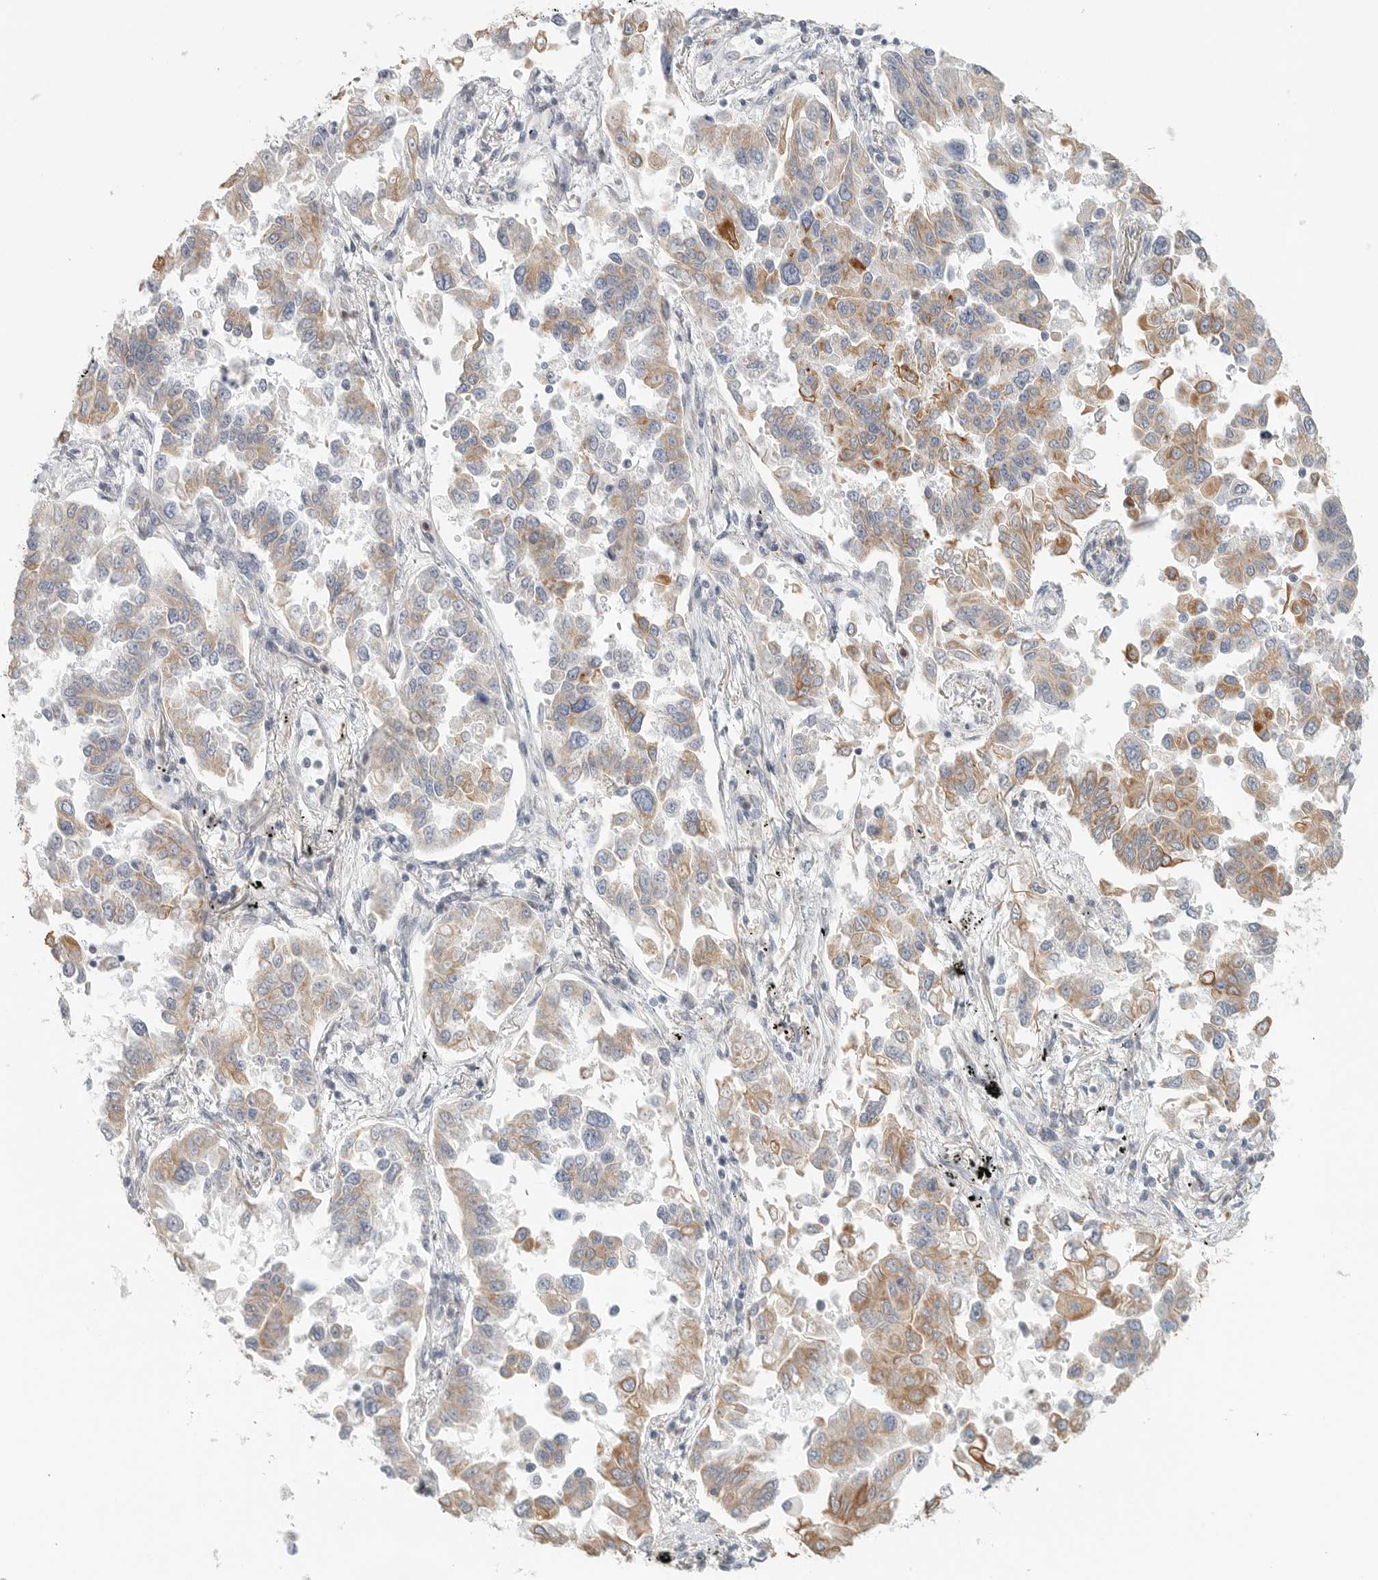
{"staining": {"intensity": "moderate", "quantity": ">75%", "location": "cytoplasmic/membranous"}, "tissue": "lung cancer", "cell_type": "Tumor cells", "image_type": "cancer", "snomed": [{"axis": "morphology", "description": "Adenocarcinoma, NOS"}, {"axis": "topography", "description": "Lung"}], "caption": "Adenocarcinoma (lung) stained for a protein shows moderate cytoplasmic/membranous positivity in tumor cells.", "gene": "SLC25A26", "patient": {"sex": "female", "age": 67}}